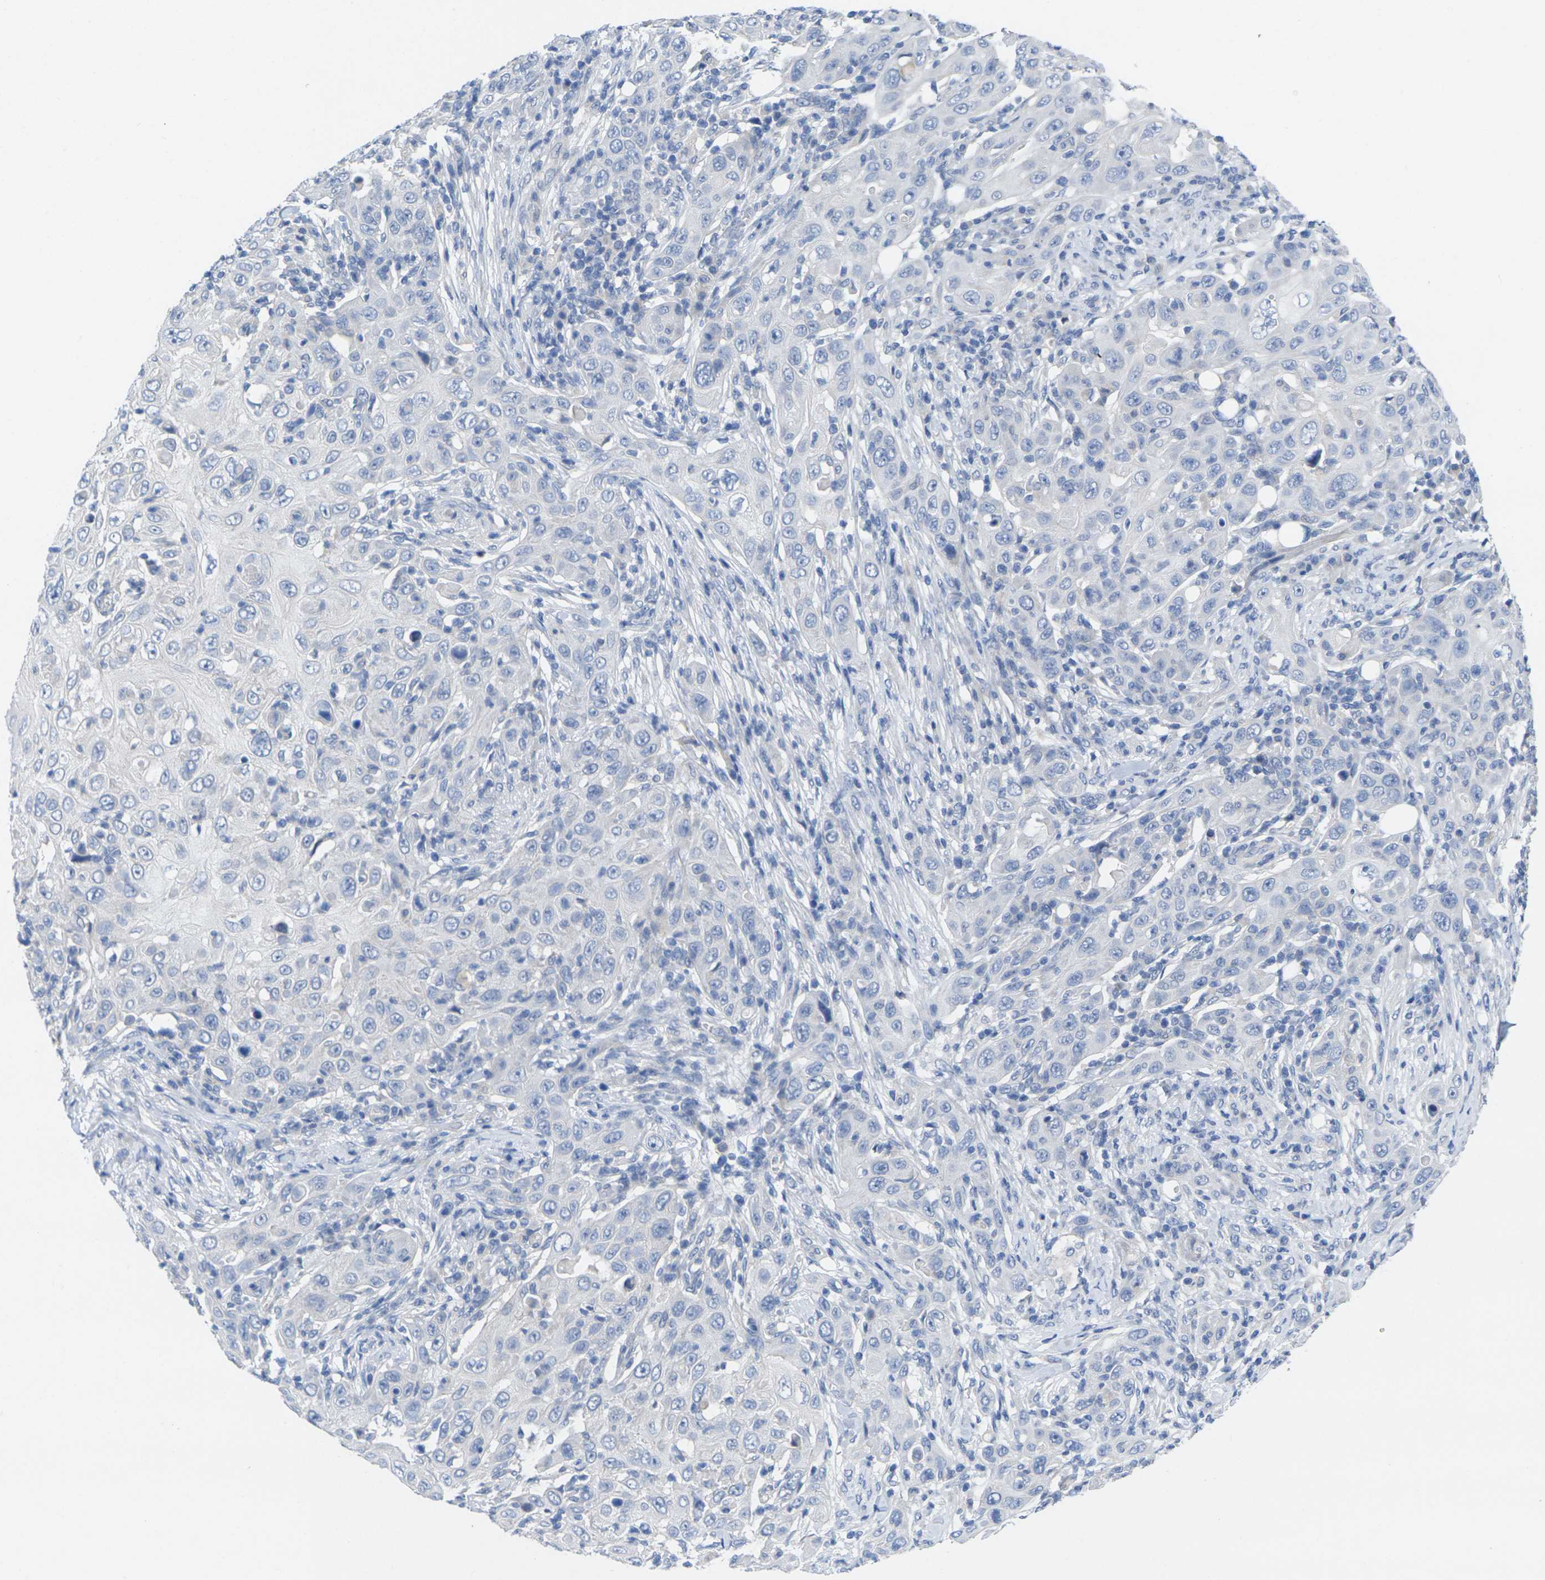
{"staining": {"intensity": "negative", "quantity": "none", "location": "none"}, "tissue": "skin cancer", "cell_type": "Tumor cells", "image_type": "cancer", "snomed": [{"axis": "morphology", "description": "Squamous cell carcinoma, NOS"}, {"axis": "topography", "description": "Skin"}], "caption": "Histopathology image shows no significant protein staining in tumor cells of skin cancer. (DAB (3,3'-diaminobenzidine) IHC with hematoxylin counter stain).", "gene": "TNNI3", "patient": {"sex": "female", "age": 88}}